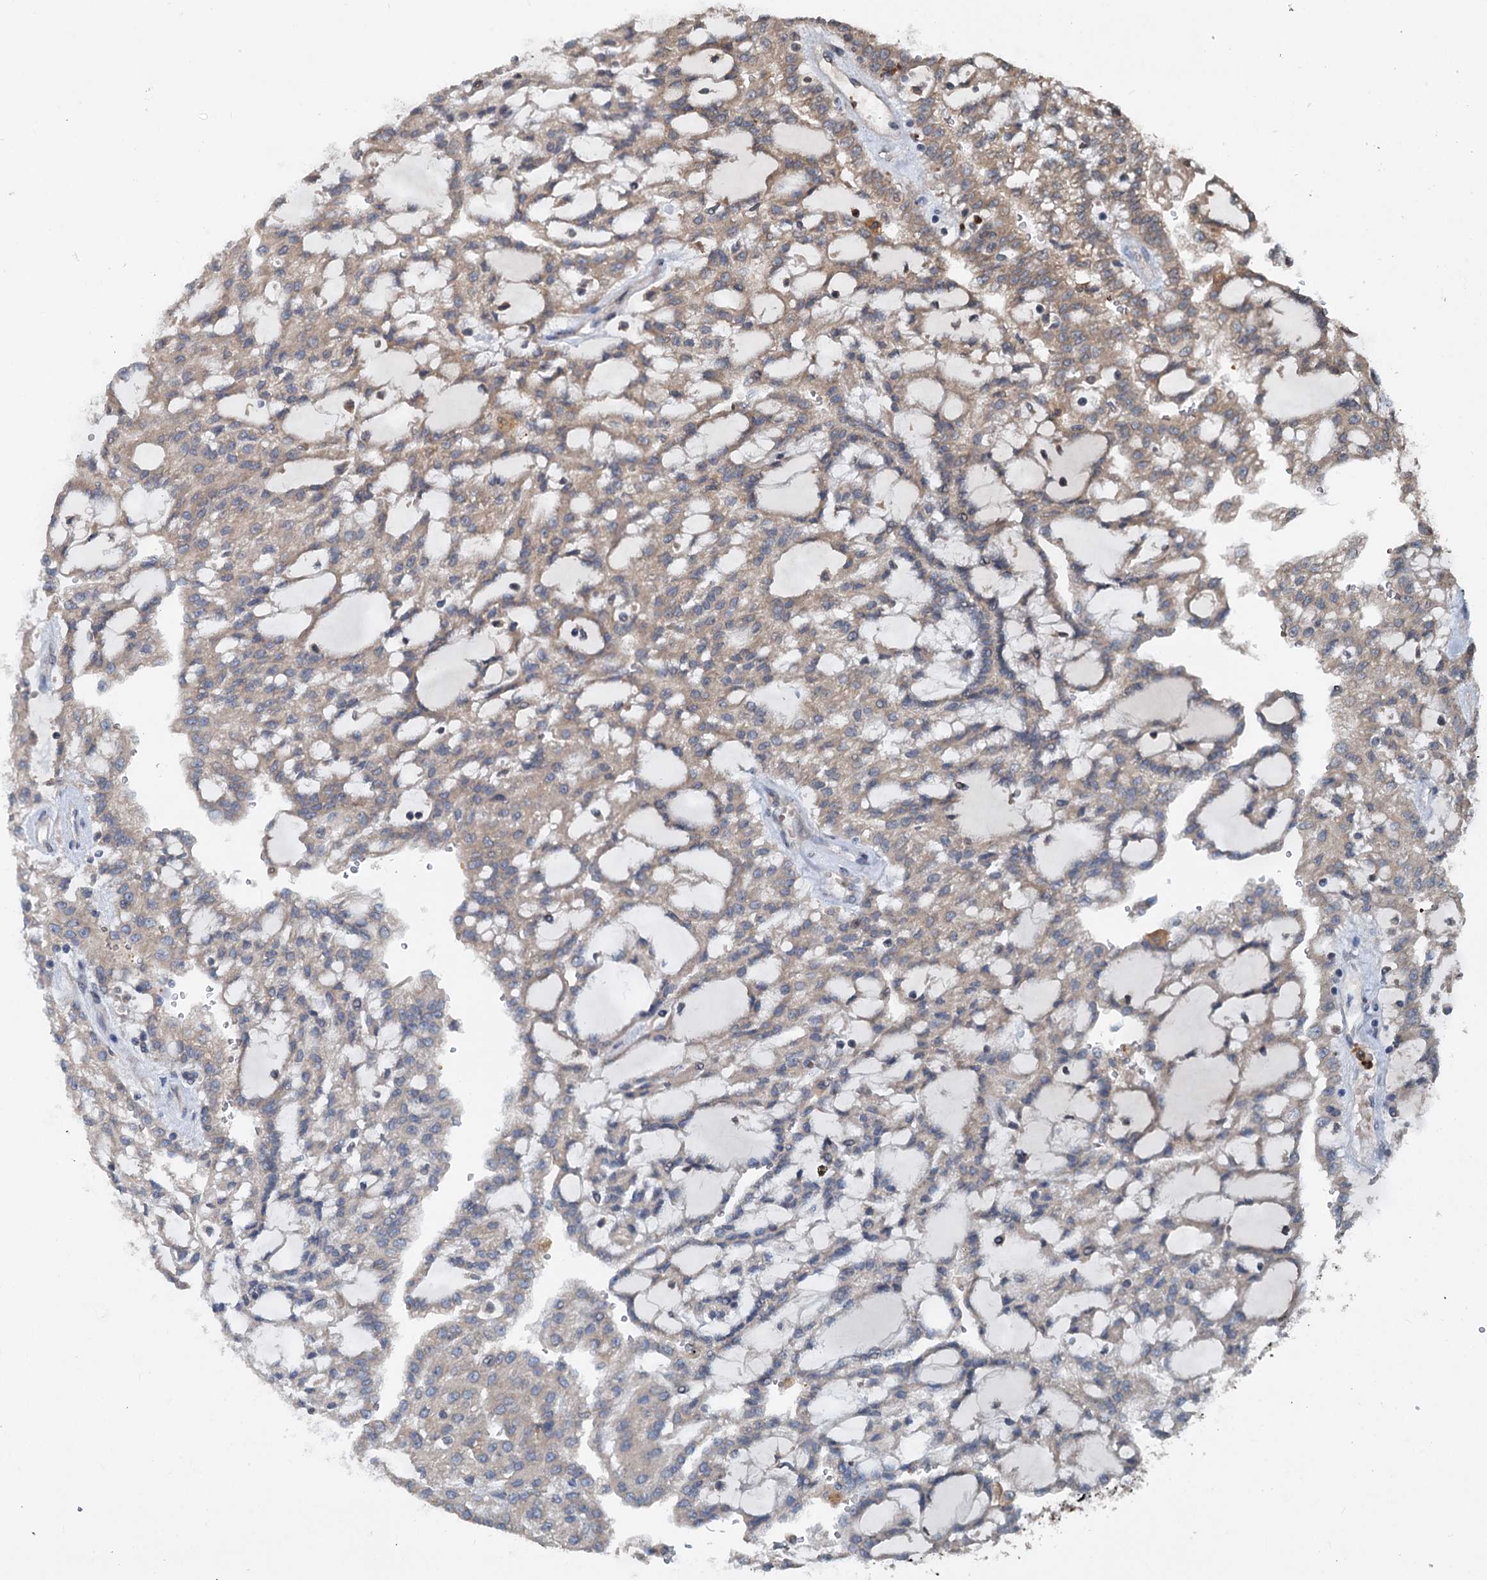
{"staining": {"intensity": "moderate", "quantity": "25%-75%", "location": "cytoplasmic/membranous"}, "tissue": "renal cancer", "cell_type": "Tumor cells", "image_type": "cancer", "snomed": [{"axis": "morphology", "description": "Adenocarcinoma, NOS"}, {"axis": "topography", "description": "Kidney"}], "caption": "High-magnification brightfield microscopy of renal cancer (adenocarcinoma) stained with DAB (brown) and counterstained with hematoxylin (blue). tumor cells exhibit moderate cytoplasmic/membranous positivity is seen in about25%-75% of cells.", "gene": "N4BP2L2", "patient": {"sex": "male", "age": 63}}